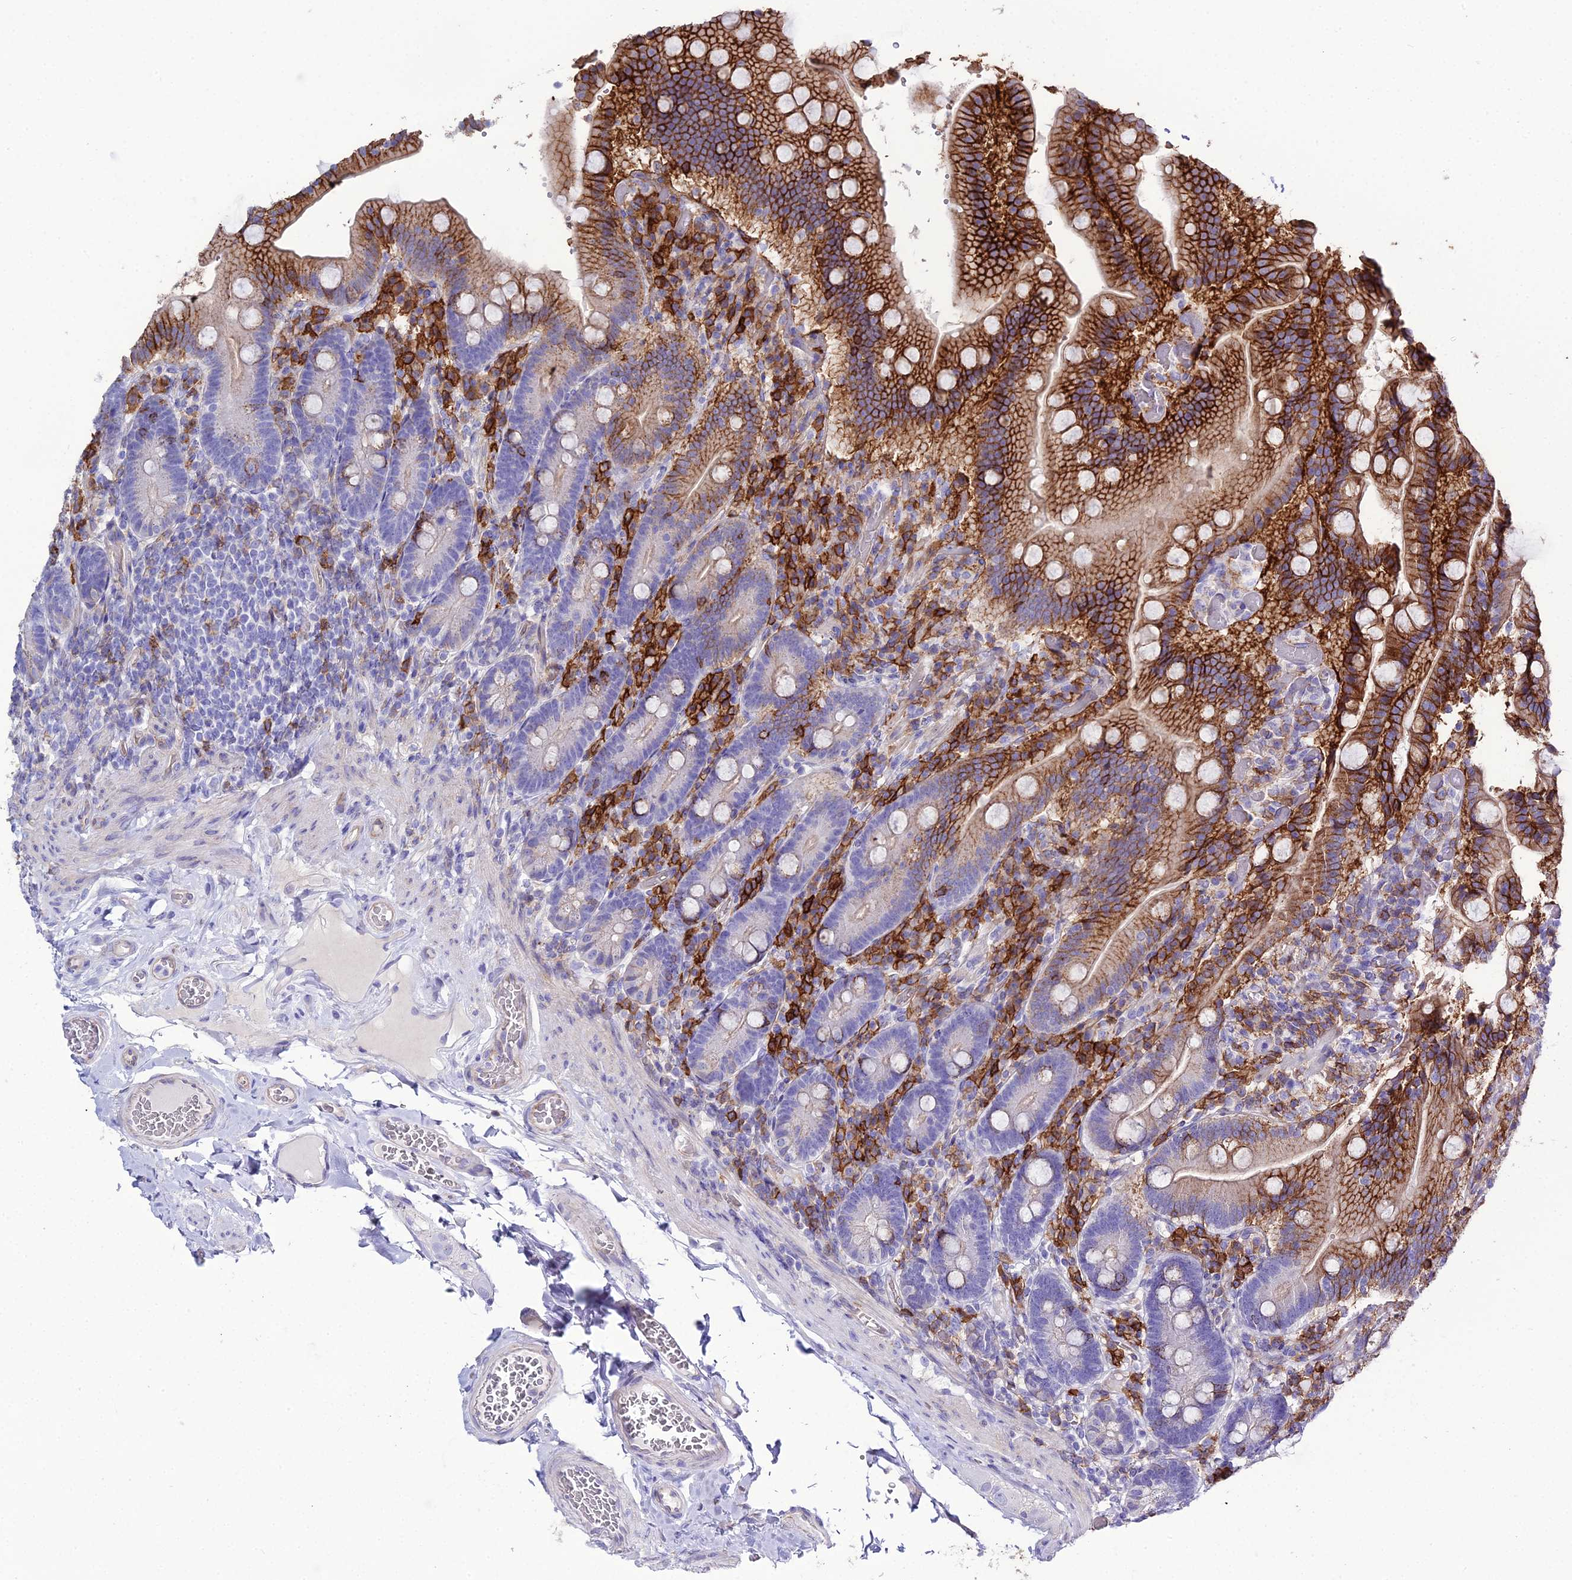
{"staining": {"intensity": "strong", "quantity": "25%-75%", "location": "cytoplasmic/membranous"}, "tissue": "duodenum", "cell_type": "Glandular cells", "image_type": "normal", "snomed": [{"axis": "morphology", "description": "Normal tissue, NOS"}, {"axis": "topography", "description": "Duodenum"}], "caption": "Normal duodenum displays strong cytoplasmic/membranous positivity in about 25%-75% of glandular cells.", "gene": "OR1Q1", "patient": {"sex": "female", "age": 62}}